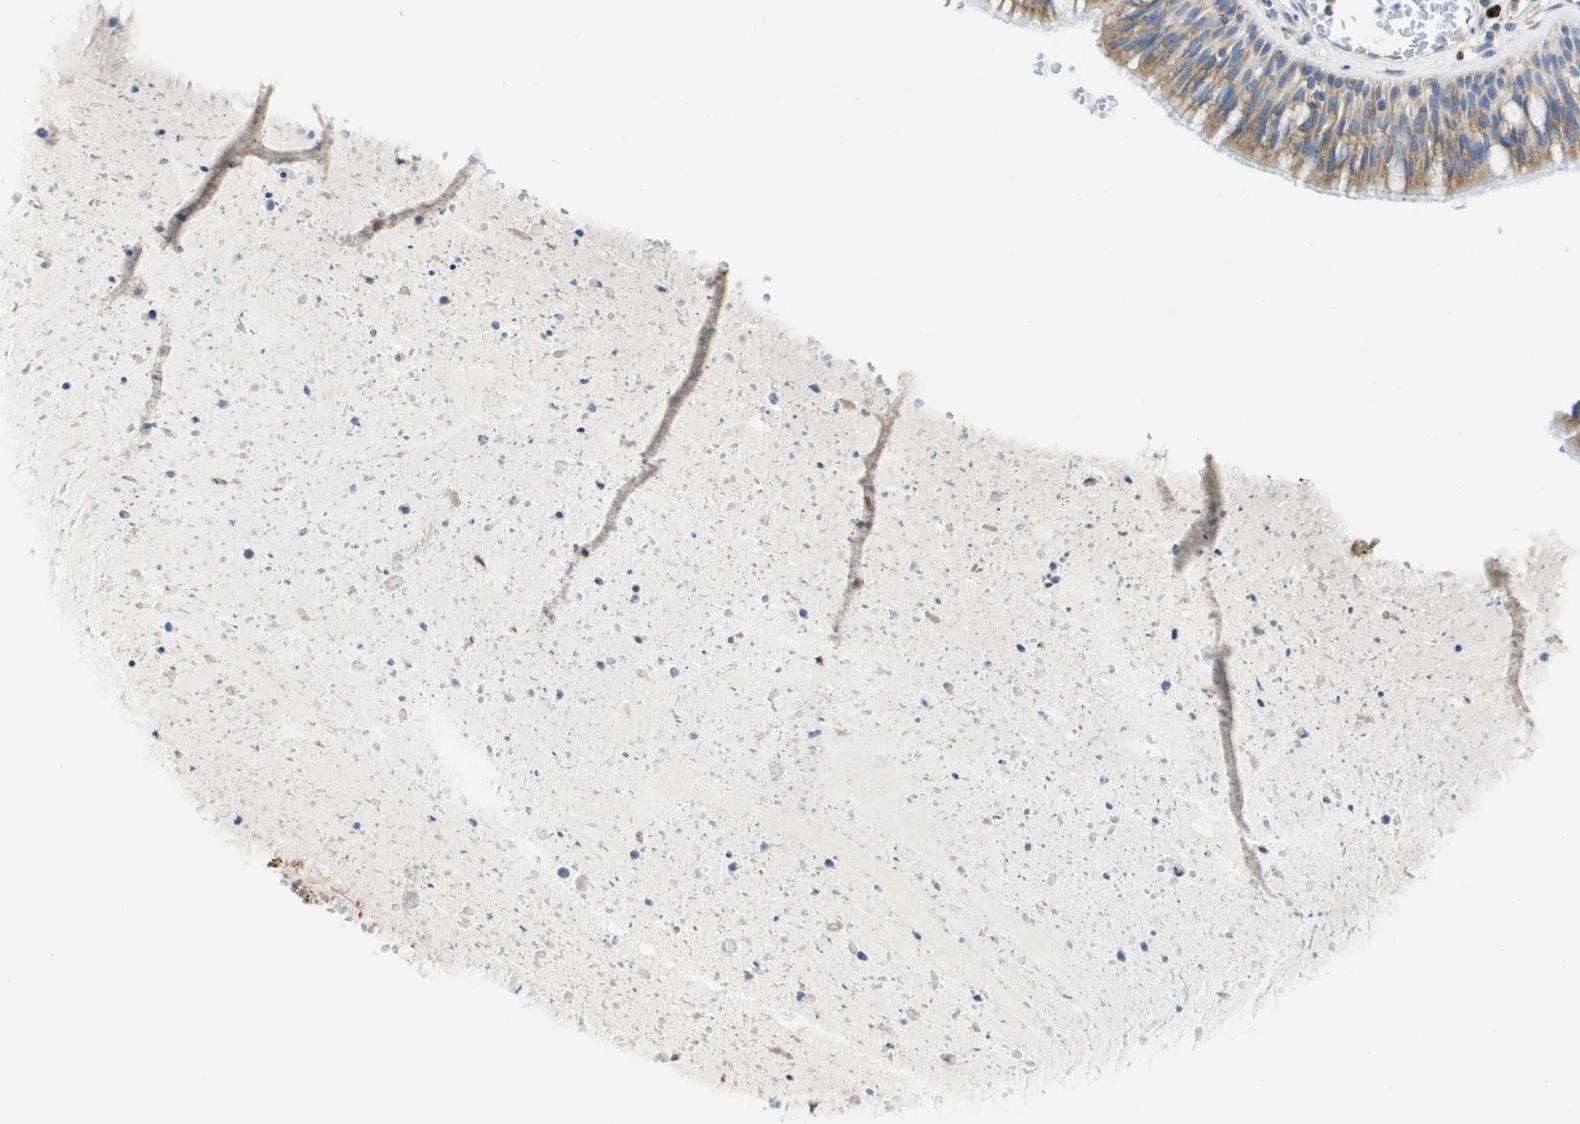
{"staining": {"intensity": "weak", "quantity": "25%-75%", "location": "cytoplasmic/membranous"}, "tissue": "bronchus", "cell_type": "Respiratory epithelial cells", "image_type": "normal", "snomed": [{"axis": "morphology", "description": "Normal tissue, NOS"}, {"axis": "morphology", "description": "Adenocarcinoma, NOS"}, {"axis": "morphology", "description": "Adenocarcinoma, metastatic, NOS"}, {"axis": "topography", "description": "Lymph node"}, {"axis": "topography", "description": "Bronchus"}, {"axis": "topography", "description": "Lung"}], "caption": "Brown immunohistochemical staining in unremarkable bronchus reveals weak cytoplasmic/membranous staining in about 25%-75% of respiratory epithelial cells. Ihc stains the protein of interest in brown and the nuclei are stained blue.", "gene": "SDR42E1", "patient": {"sex": "female", "age": 54}}